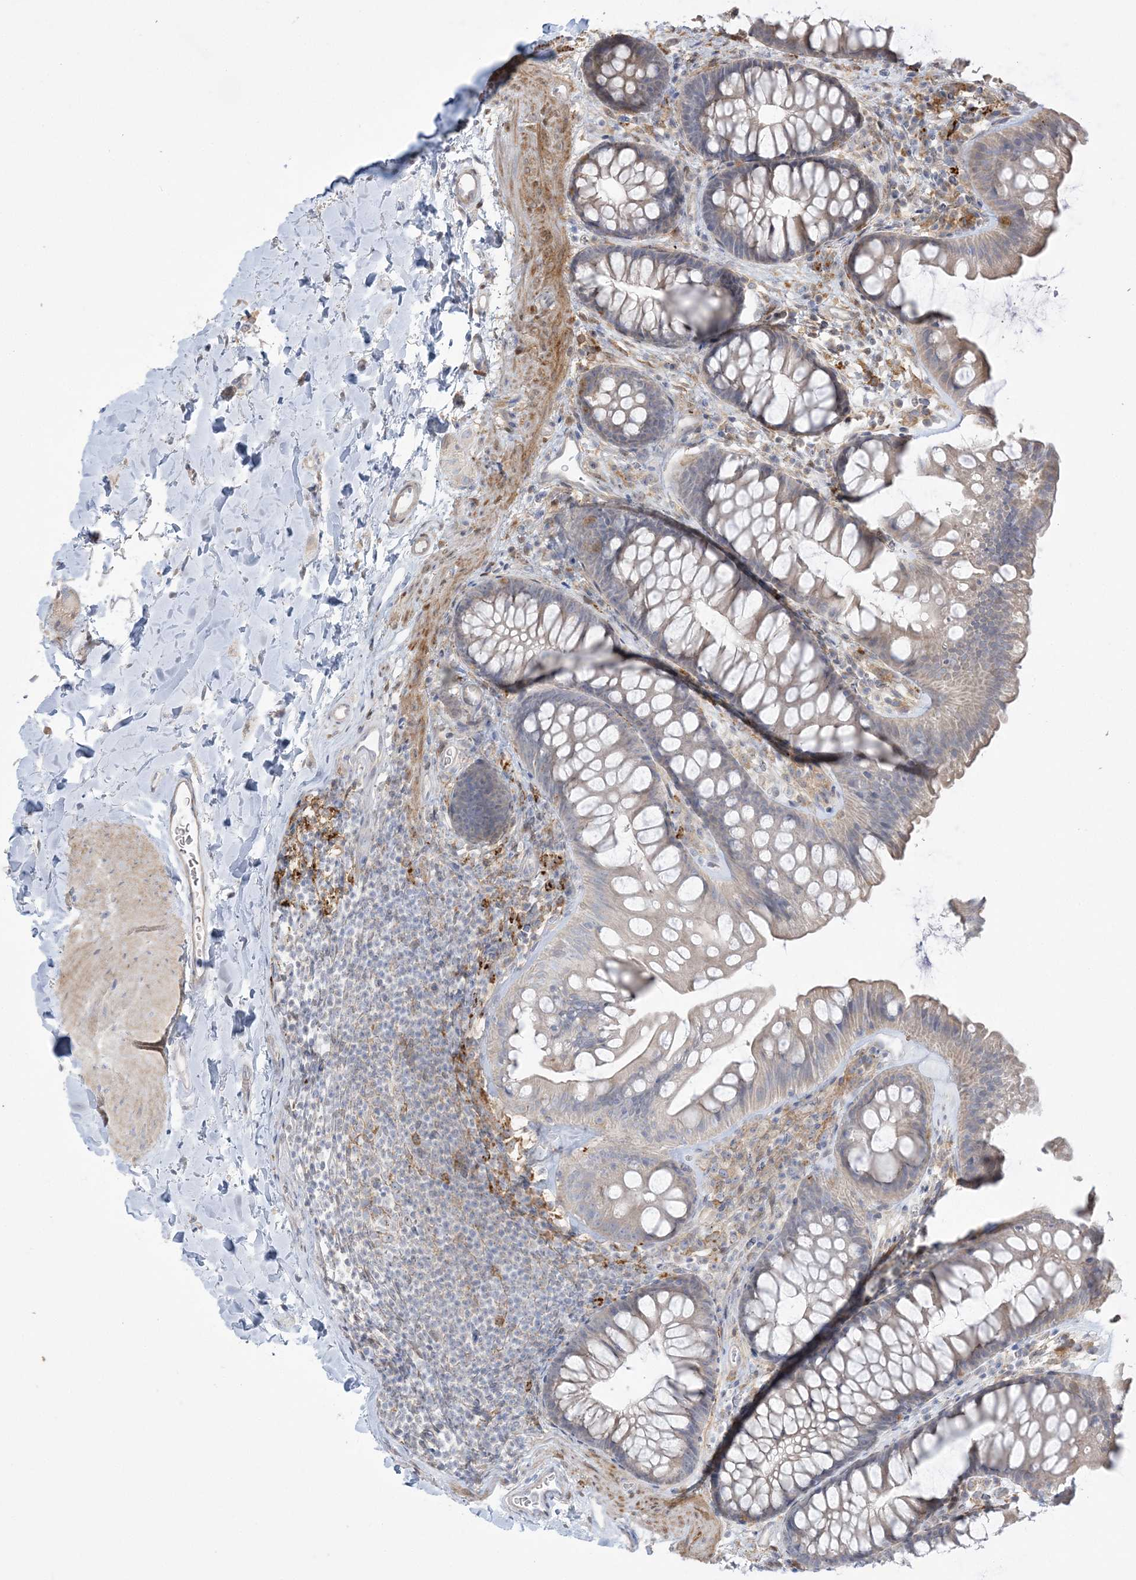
{"staining": {"intensity": "weak", "quantity": ">75%", "location": "cytoplasmic/membranous"}, "tissue": "colon", "cell_type": "Endothelial cells", "image_type": "normal", "snomed": [{"axis": "morphology", "description": "Normal tissue, NOS"}, {"axis": "topography", "description": "Colon"}], "caption": "Immunohistochemical staining of normal colon demonstrates low levels of weak cytoplasmic/membranous expression in about >75% of endothelial cells.", "gene": "HAAO", "patient": {"sex": "female", "age": 62}}